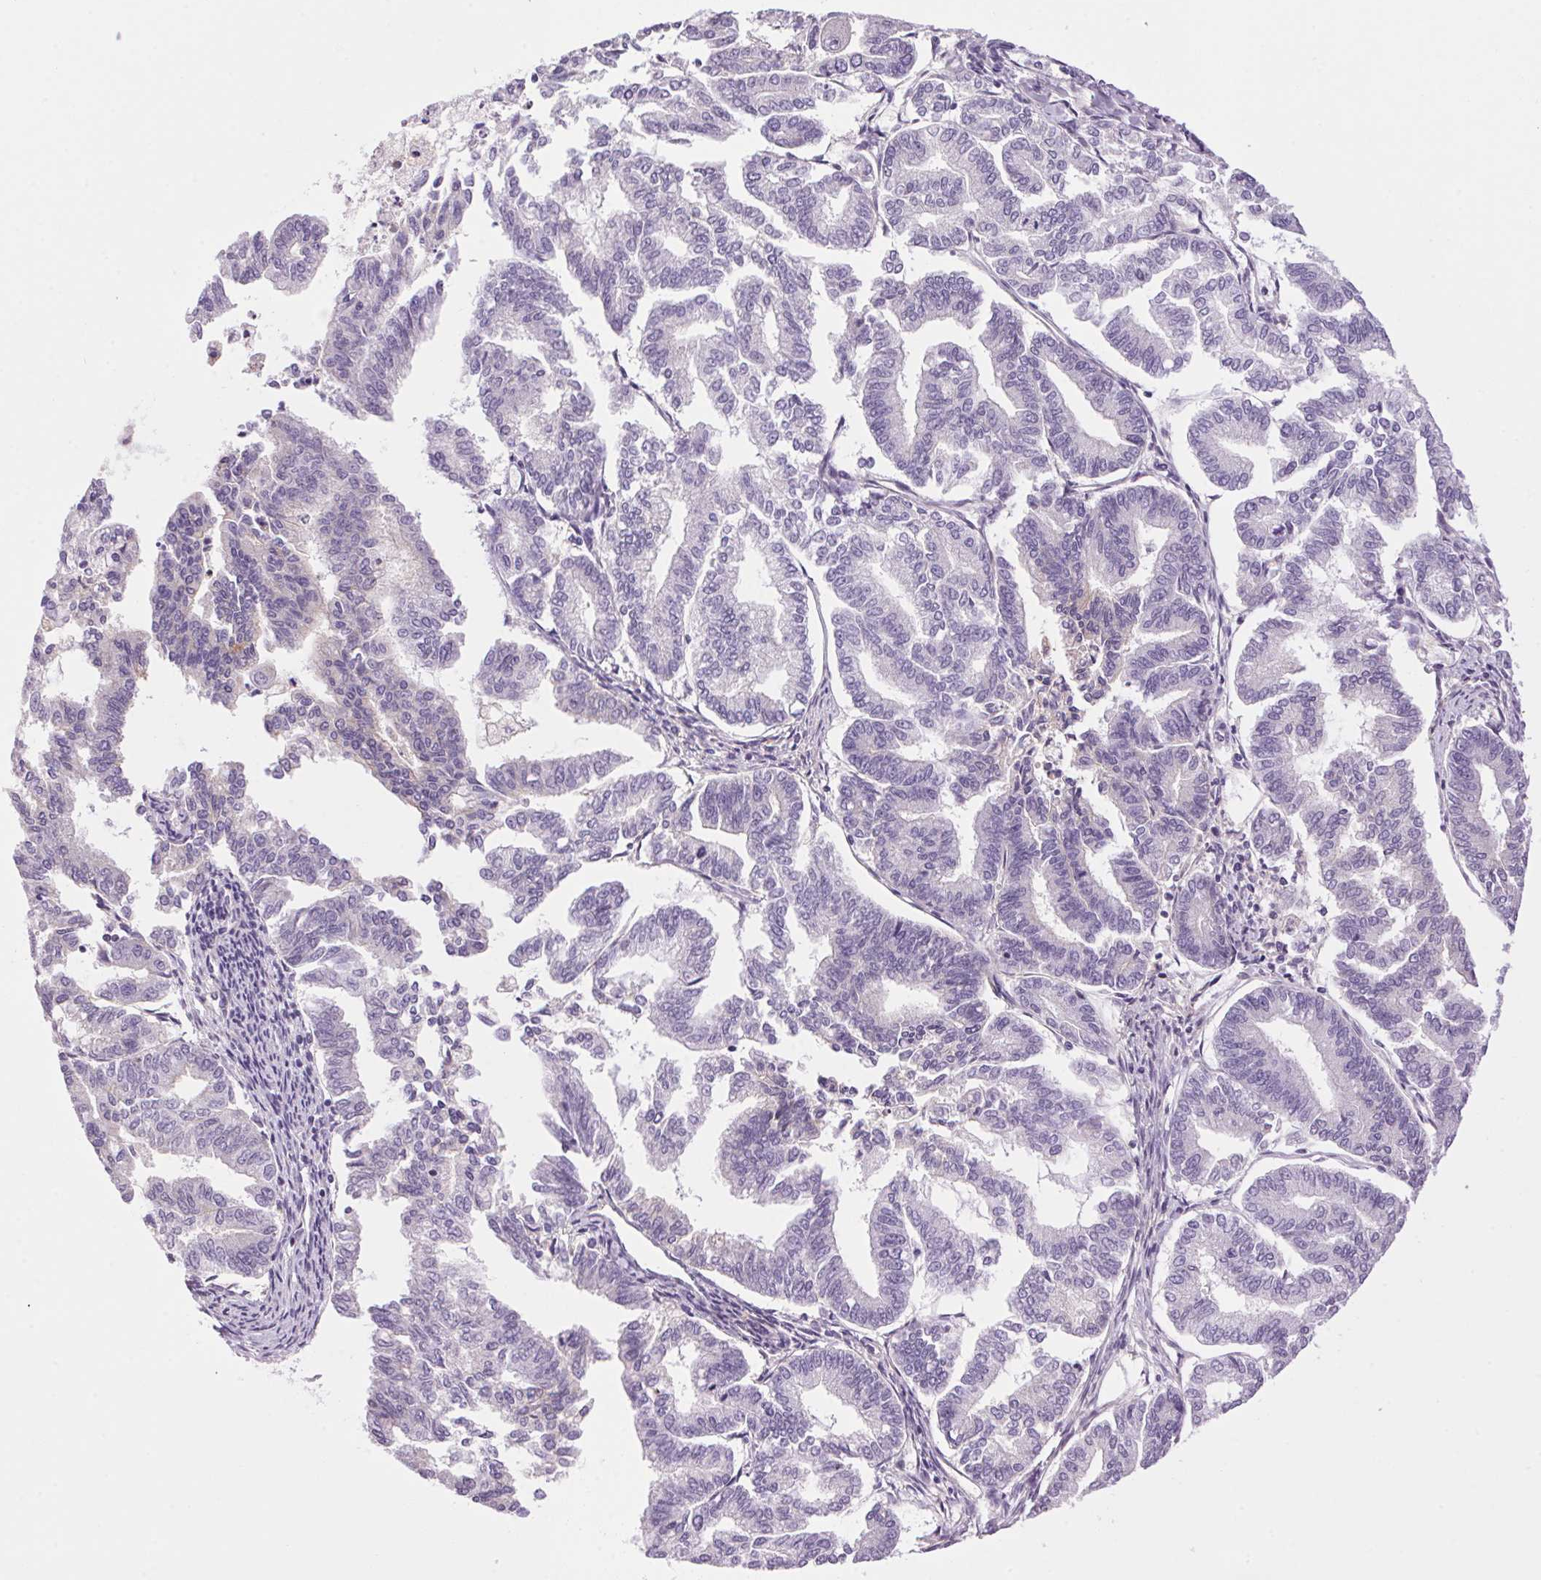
{"staining": {"intensity": "negative", "quantity": "none", "location": "none"}, "tissue": "endometrial cancer", "cell_type": "Tumor cells", "image_type": "cancer", "snomed": [{"axis": "morphology", "description": "Adenocarcinoma, NOS"}, {"axis": "topography", "description": "Endometrium"}], "caption": "Adenocarcinoma (endometrial) was stained to show a protein in brown. There is no significant expression in tumor cells.", "gene": "SMIM13", "patient": {"sex": "female", "age": 79}}